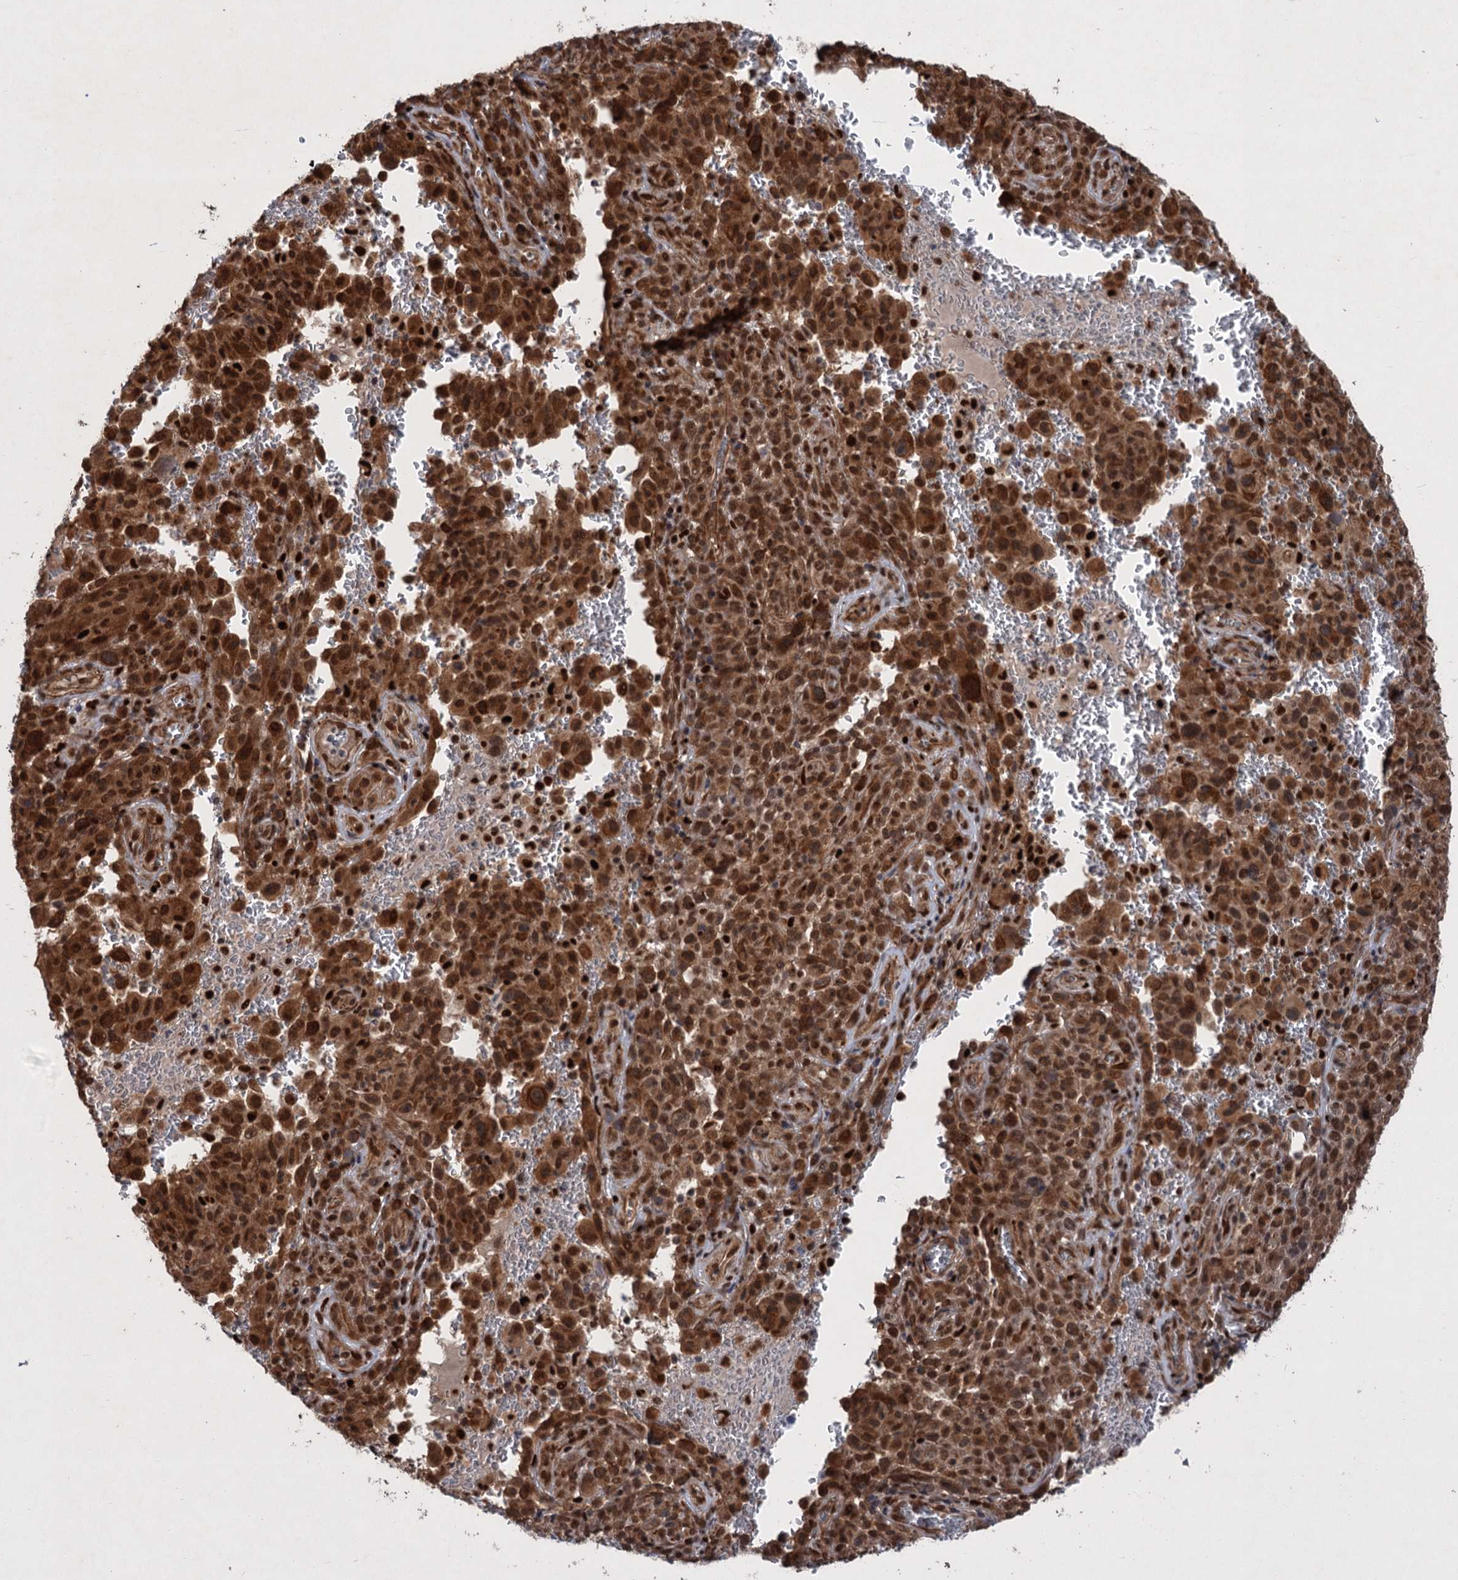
{"staining": {"intensity": "strong", "quantity": ">75%", "location": "cytoplasmic/membranous,nuclear"}, "tissue": "melanoma", "cell_type": "Tumor cells", "image_type": "cancer", "snomed": [{"axis": "morphology", "description": "Malignant melanoma, NOS"}, {"axis": "topography", "description": "Skin"}], "caption": "Malignant melanoma was stained to show a protein in brown. There is high levels of strong cytoplasmic/membranous and nuclear staining in approximately >75% of tumor cells.", "gene": "TTC31", "patient": {"sex": "female", "age": 82}}